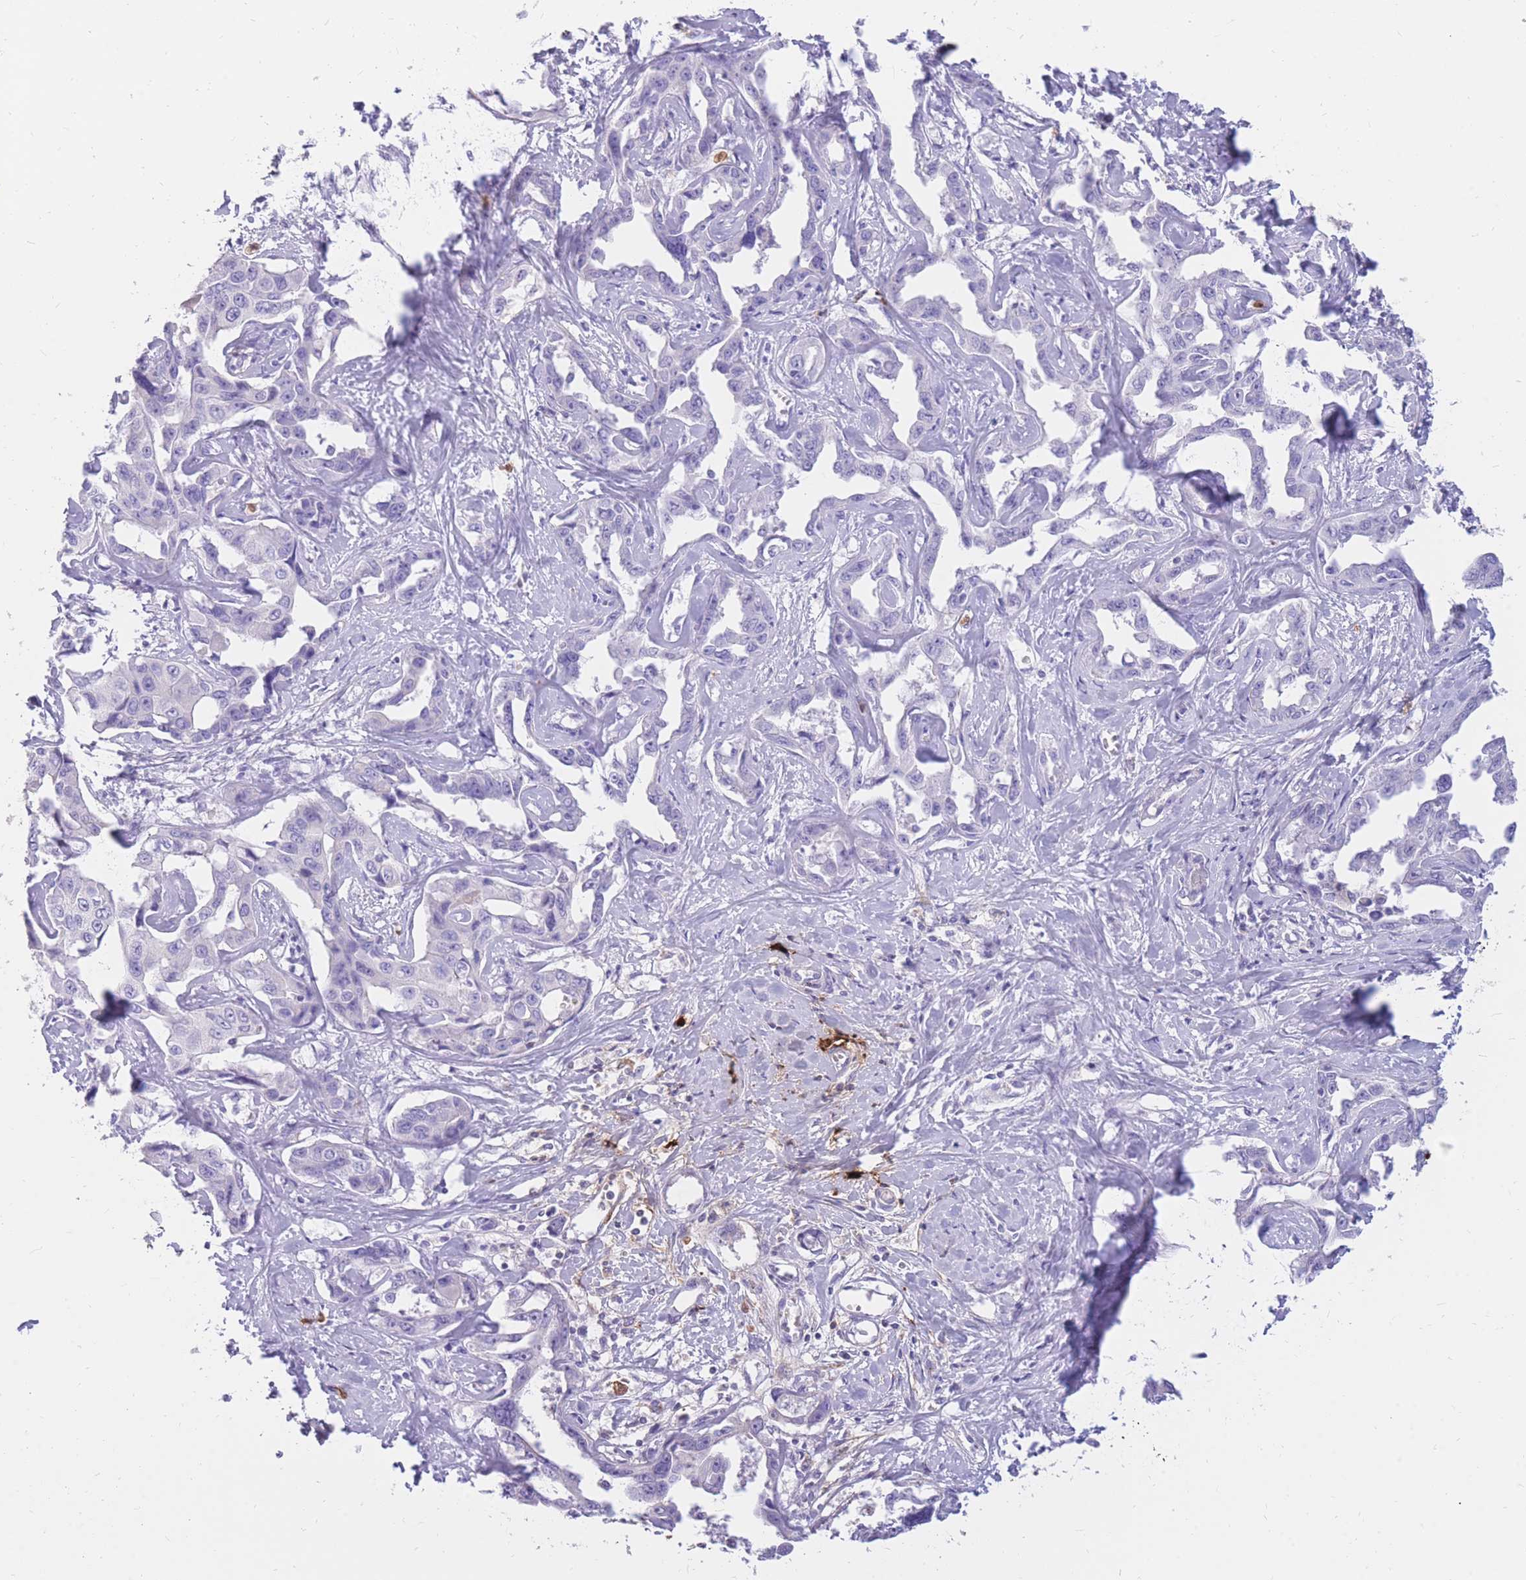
{"staining": {"intensity": "negative", "quantity": "none", "location": "none"}, "tissue": "liver cancer", "cell_type": "Tumor cells", "image_type": "cancer", "snomed": [{"axis": "morphology", "description": "Cholangiocarcinoma"}, {"axis": "topography", "description": "Liver"}], "caption": "Immunohistochemical staining of human liver cancer exhibits no significant positivity in tumor cells. The staining is performed using DAB (3,3'-diaminobenzidine) brown chromogen with nuclei counter-stained in using hematoxylin.", "gene": "TPSAB1", "patient": {"sex": "male", "age": 59}}